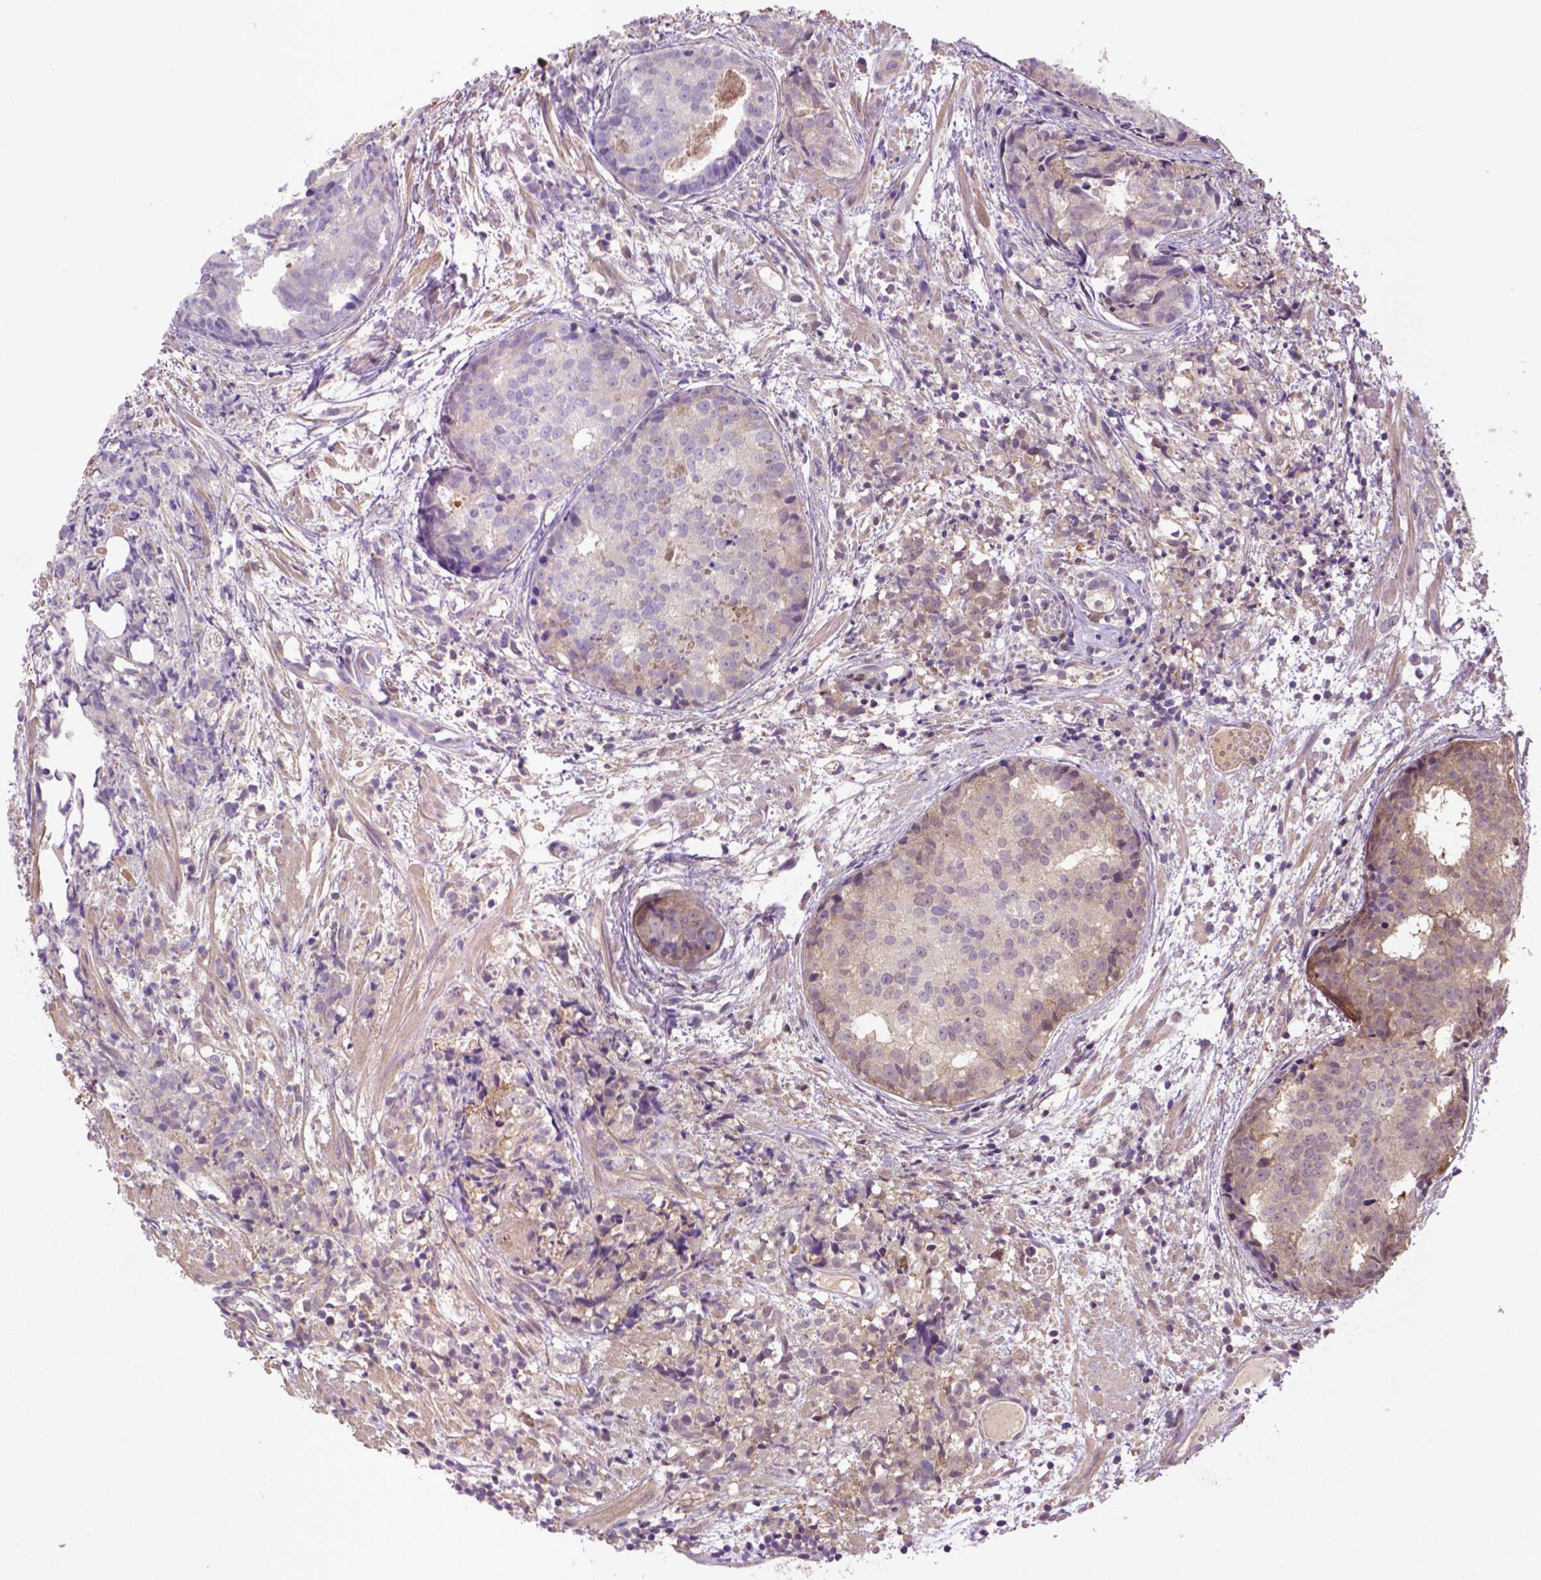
{"staining": {"intensity": "moderate", "quantity": "<25%", "location": "cytoplasmic/membranous"}, "tissue": "prostate cancer", "cell_type": "Tumor cells", "image_type": "cancer", "snomed": [{"axis": "morphology", "description": "Adenocarcinoma, High grade"}, {"axis": "topography", "description": "Prostate"}], "caption": "Protein analysis of high-grade adenocarcinoma (prostate) tissue reveals moderate cytoplasmic/membranous expression in about <25% of tumor cells. (DAB (3,3'-diaminobenzidine) IHC, brown staining for protein, blue staining for nuclei).", "gene": "HSPBP1", "patient": {"sex": "male", "age": 58}}